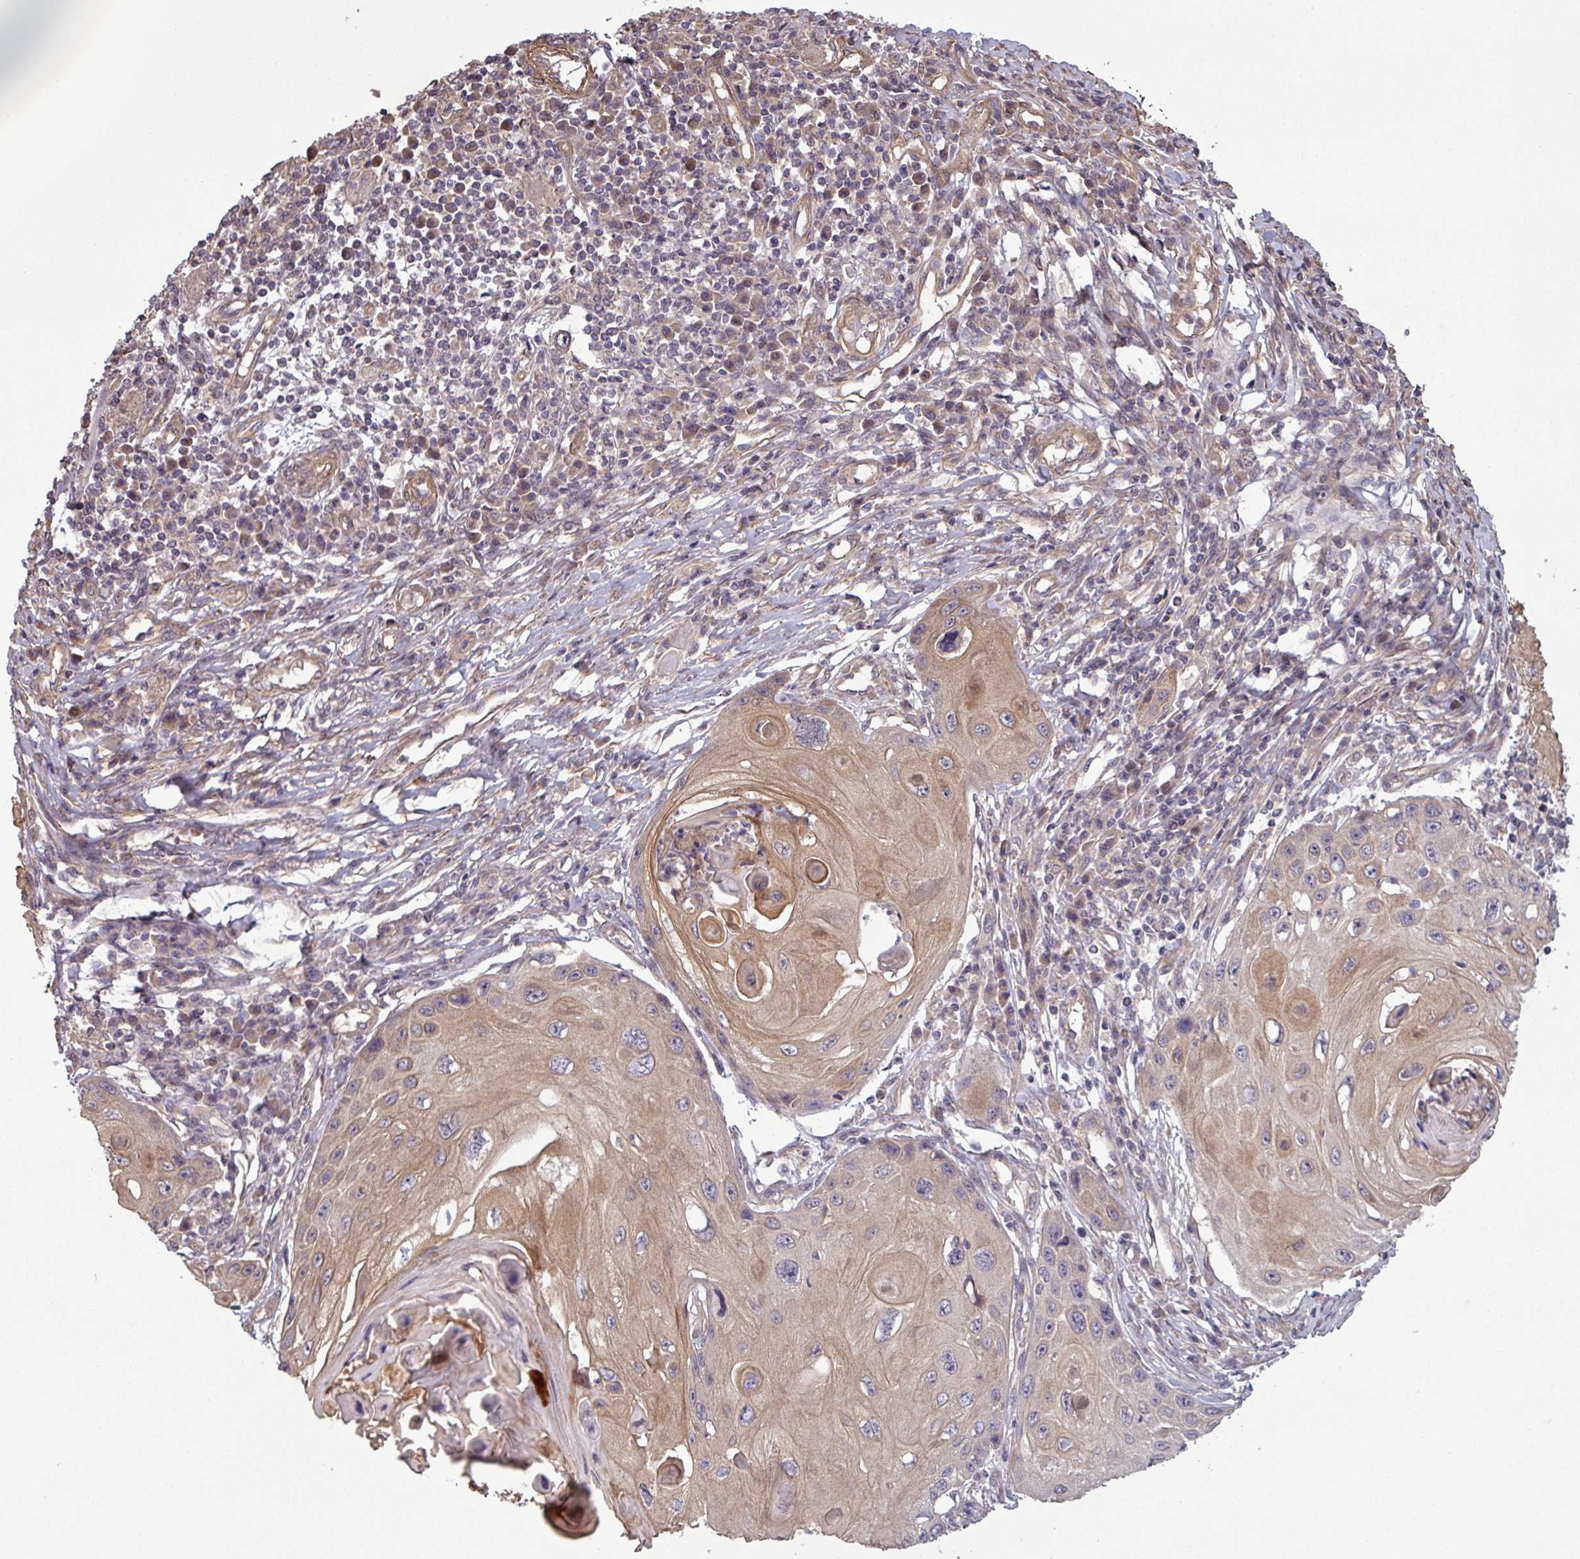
{"staining": {"intensity": "moderate", "quantity": ">75%", "location": "cytoplasmic/membranous"}, "tissue": "skin cancer", "cell_type": "Tumor cells", "image_type": "cancer", "snomed": [{"axis": "morphology", "description": "Squamous cell carcinoma, NOS"}, {"axis": "topography", "description": "Skin"}, {"axis": "topography", "description": "Vulva"}], "caption": "A high-resolution histopathology image shows immunohistochemistry staining of skin cancer, which exhibits moderate cytoplasmic/membranous expression in approximately >75% of tumor cells. (Stains: DAB (3,3'-diaminobenzidine) in brown, nuclei in blue, Microscopy: brightfield microscopy at high magnification).", "gene": "TRABD2A", "patient": {"sex": "female", "age": 44}}